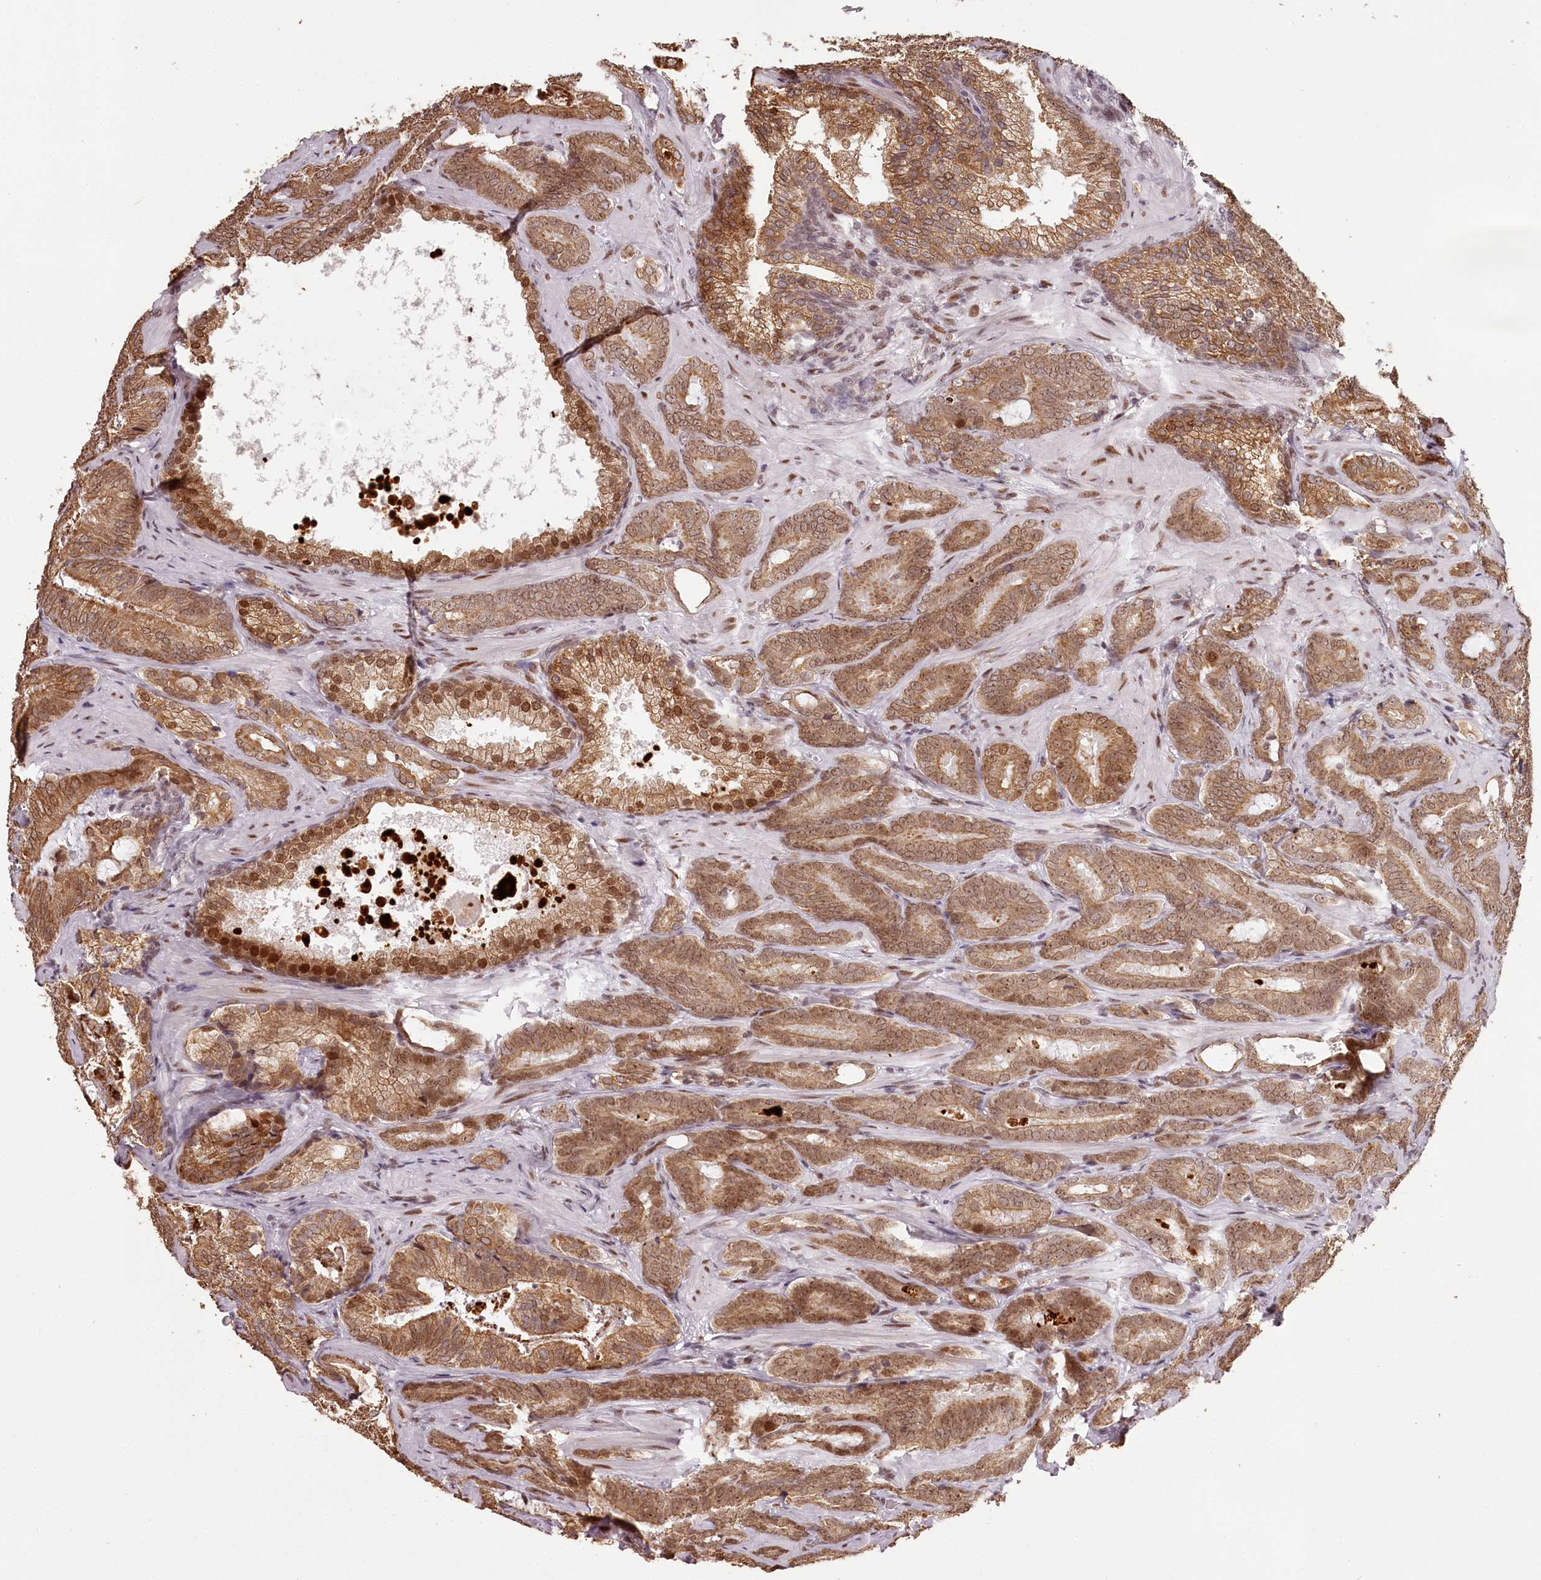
{"staining": {"intensity": "moderate", "quantity": ">75%", "location": "cytoplasmic/membranous"}, "tissue": "prostate cancer", "cell_type": "Tumor cells", "image_type": "cancer", "snomed": [{"axis": "morphology", "description": "Adenocarcinoma, Low grade"}, {"axis": "topography", "description": "Prostate"}], "caption": "Brown immunohistochemical staining in prostate cancer (adenocarcinoma (low-grade)) displays moderate cytoplasmic/membranous positivity in approximately >75% of tumor cells. Ihc stains the protein in brown and the nuclei are stained blue.", "gene": "THYN1", "patient": {"sex": "male", "age": 60}}